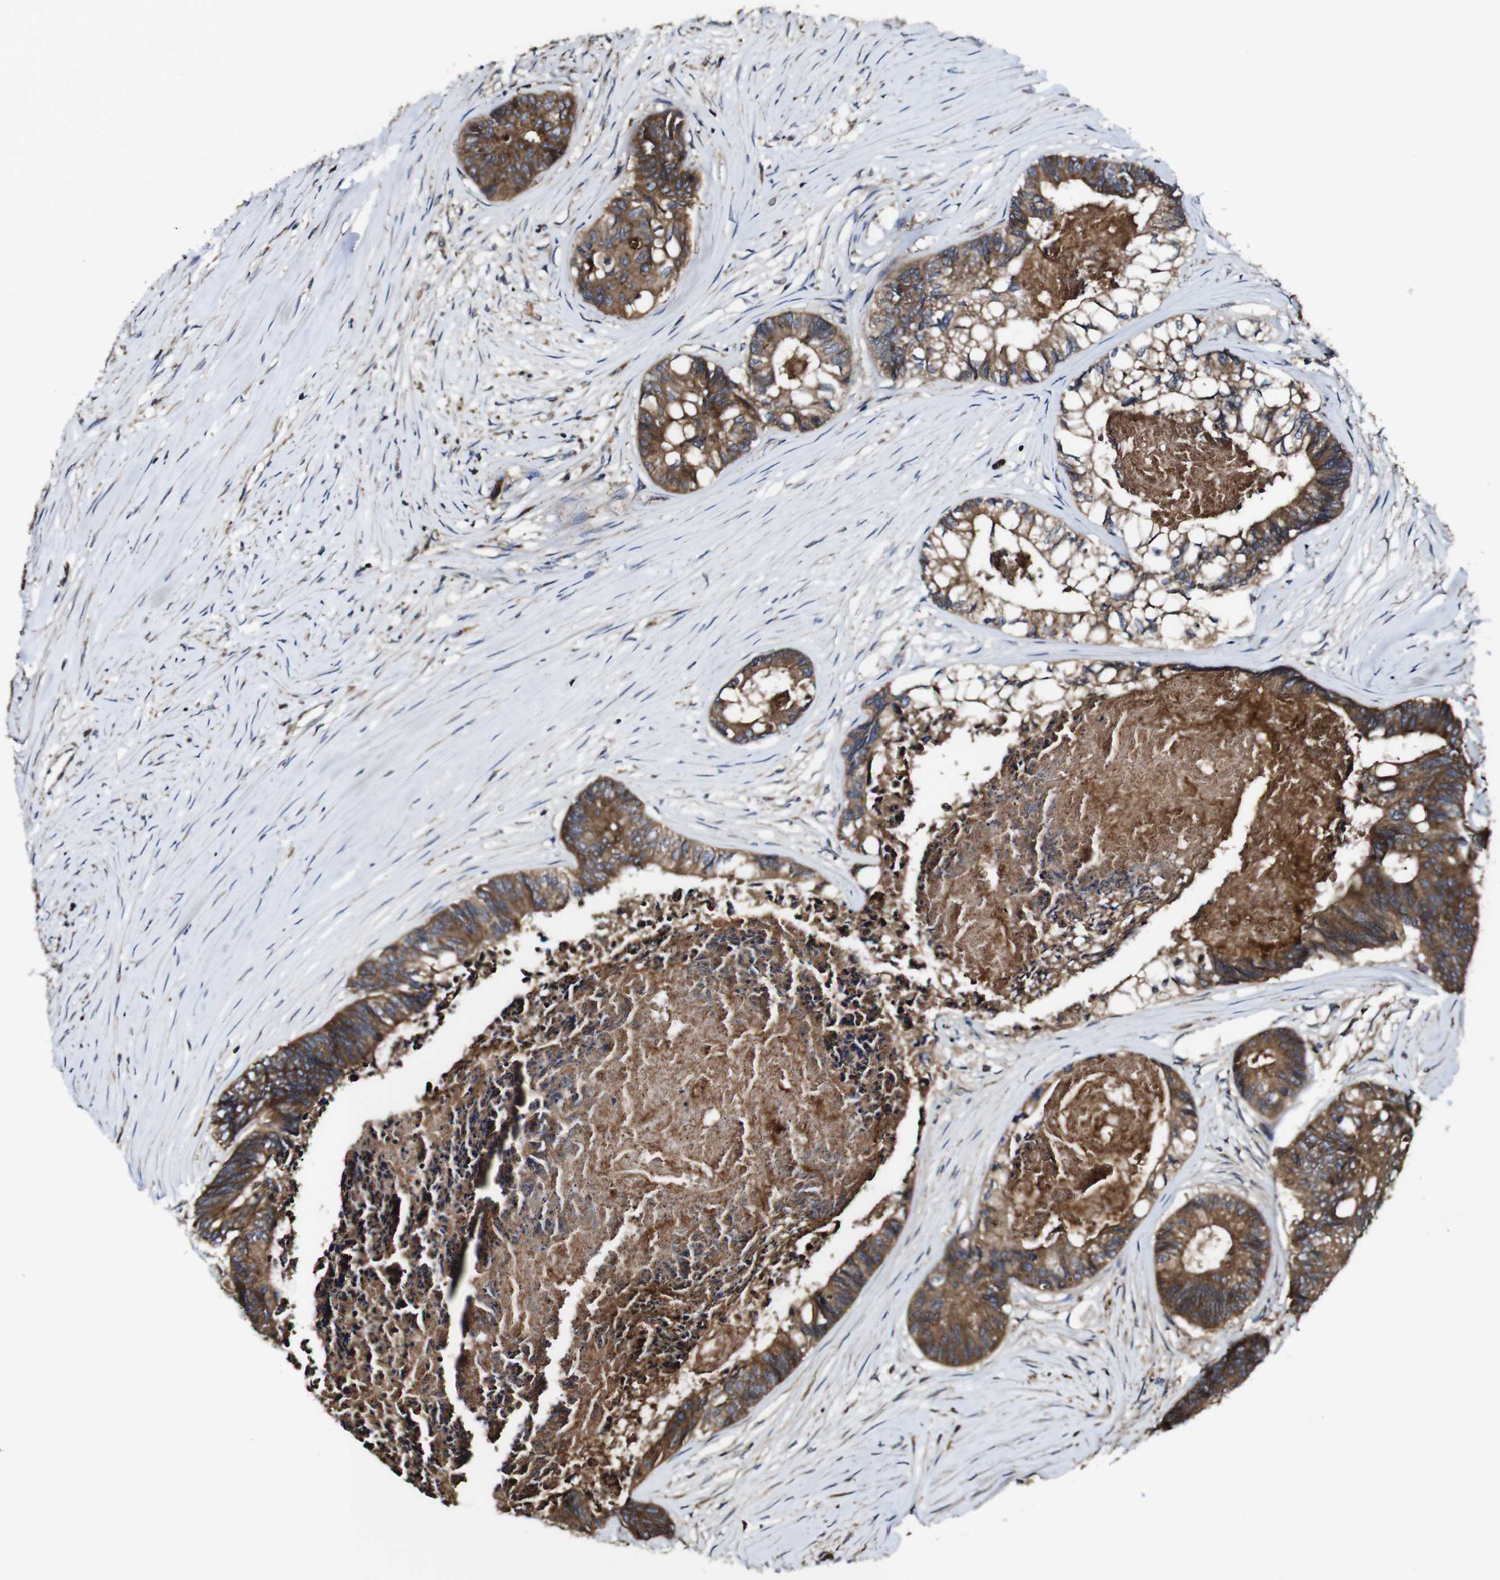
{"staining": {"intensity": "strong", "quantity": ">75%", "location": "cytoplasmic/membranous"}, "tissue": "colorectal cancer", "cell_type": "Tumor cells", "image_type": "cancer", "snomed": [{"axis": "morphology", "description": "Adenocarcinoma, NOS"}, {"axis": "topography", "description": "Rectum"}], "caption": "This is a micrograph of immunohistochemistry (IHC) staining of adenocarcinoma (colorectal), which shows strong expression in the cytoplasmic/membranous of tumor cells.", "gene": "TNIK", "patient": {"sex": "male", "age": 63}}